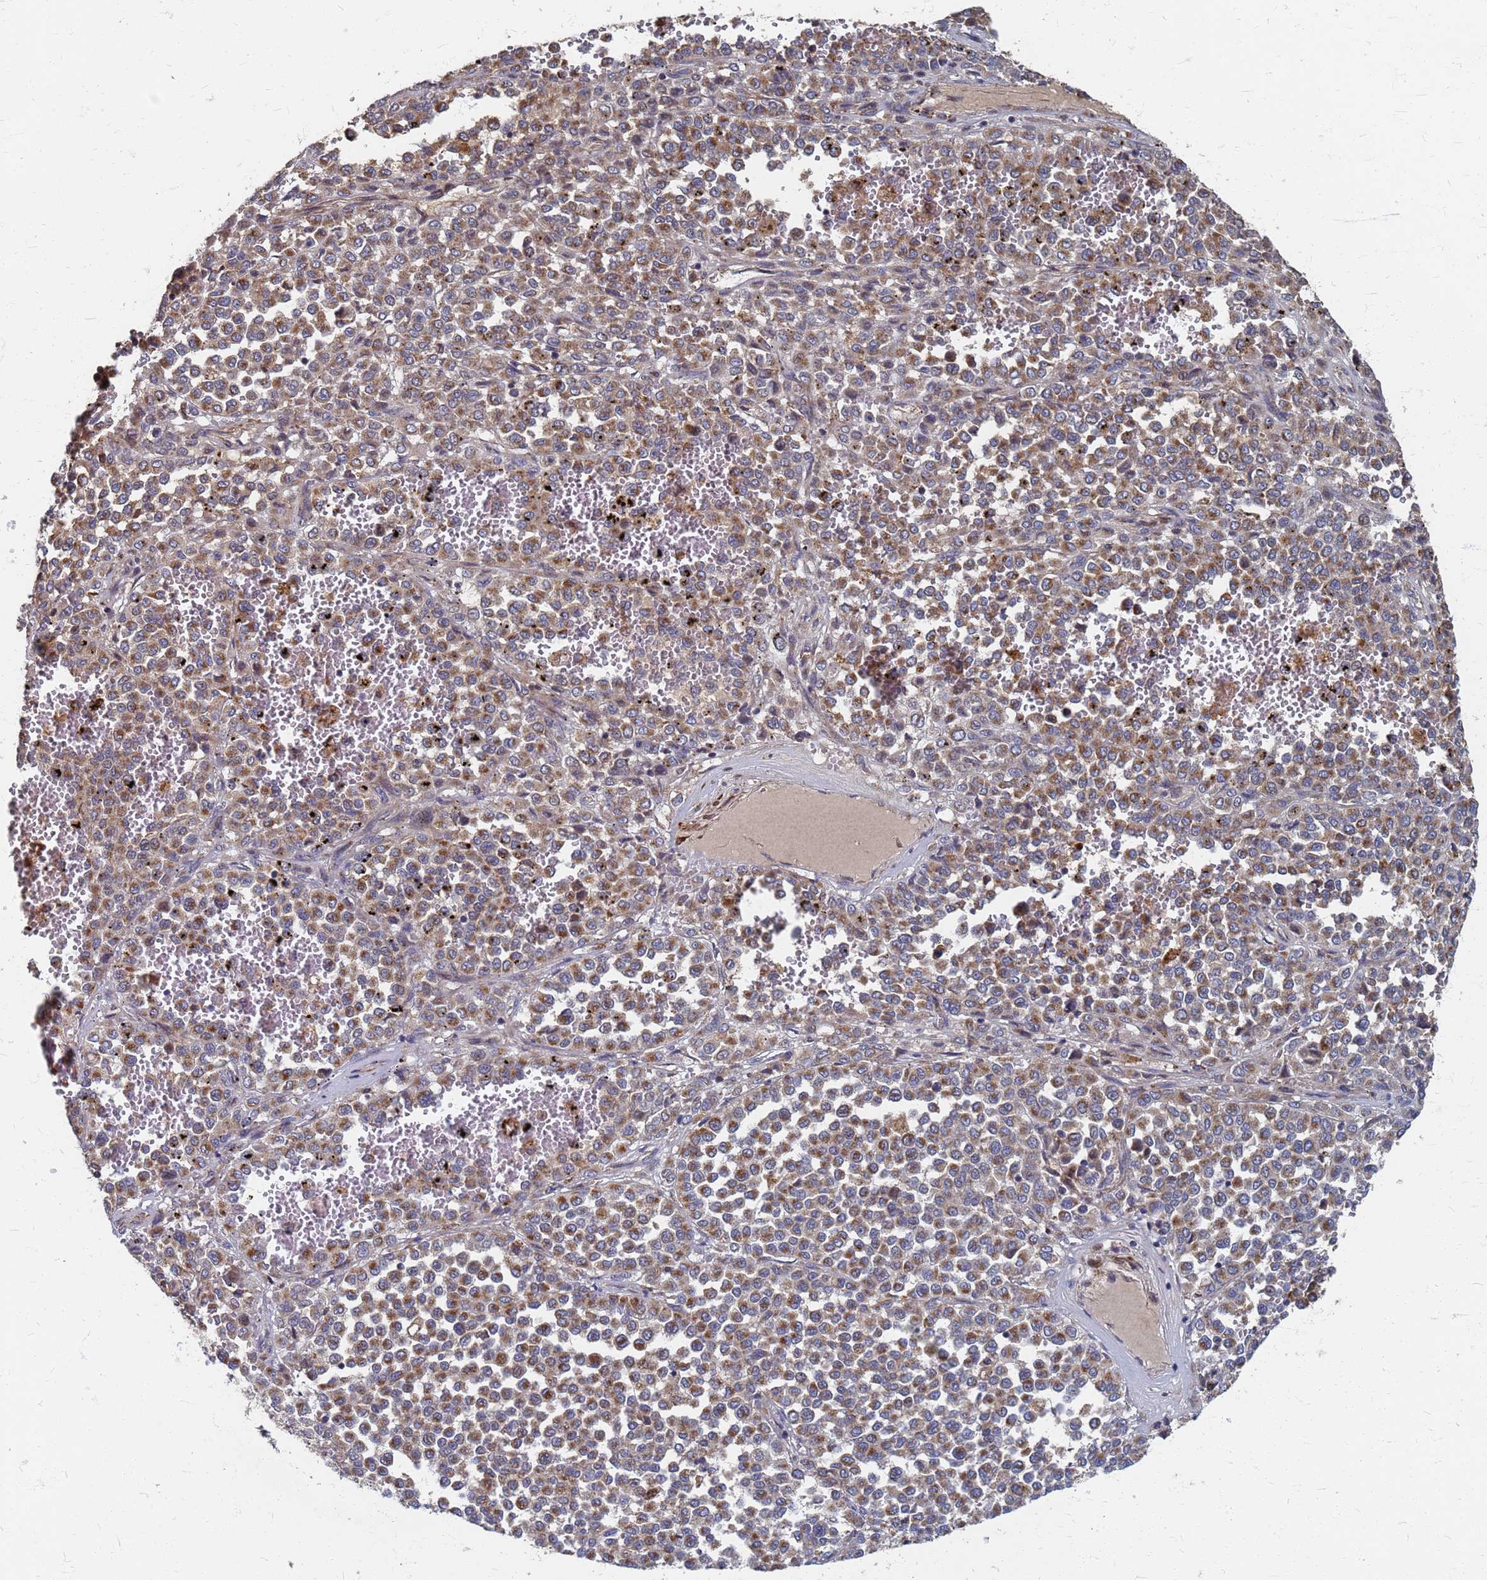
{"staining": {"intensity": "moderate", "quantity": ">75%", "location": "cytoplasmic/membranous"}, "tissue": "melanoma", "cell_type": "Tumor cells", "image_type": "cancer", "snomed": [{"axis": "morphology", "description": "Malignant melanoma, Metastatic site"}, {"axis": "topography", "description": "Pancreas"}], "caption": "Immunohistochemical staining of malignant melanoma (metastatic site) reveals medium levels of moderate cytoplasmic/membranous positivity in approximately >75% of tumor cells. Using DAB (brown) and hematoxylin (blue) stains, captured at high magnification using brightfield microscopy.", "gene": "ATPAF1", "patient": {"sex": "female", "age": 30}}